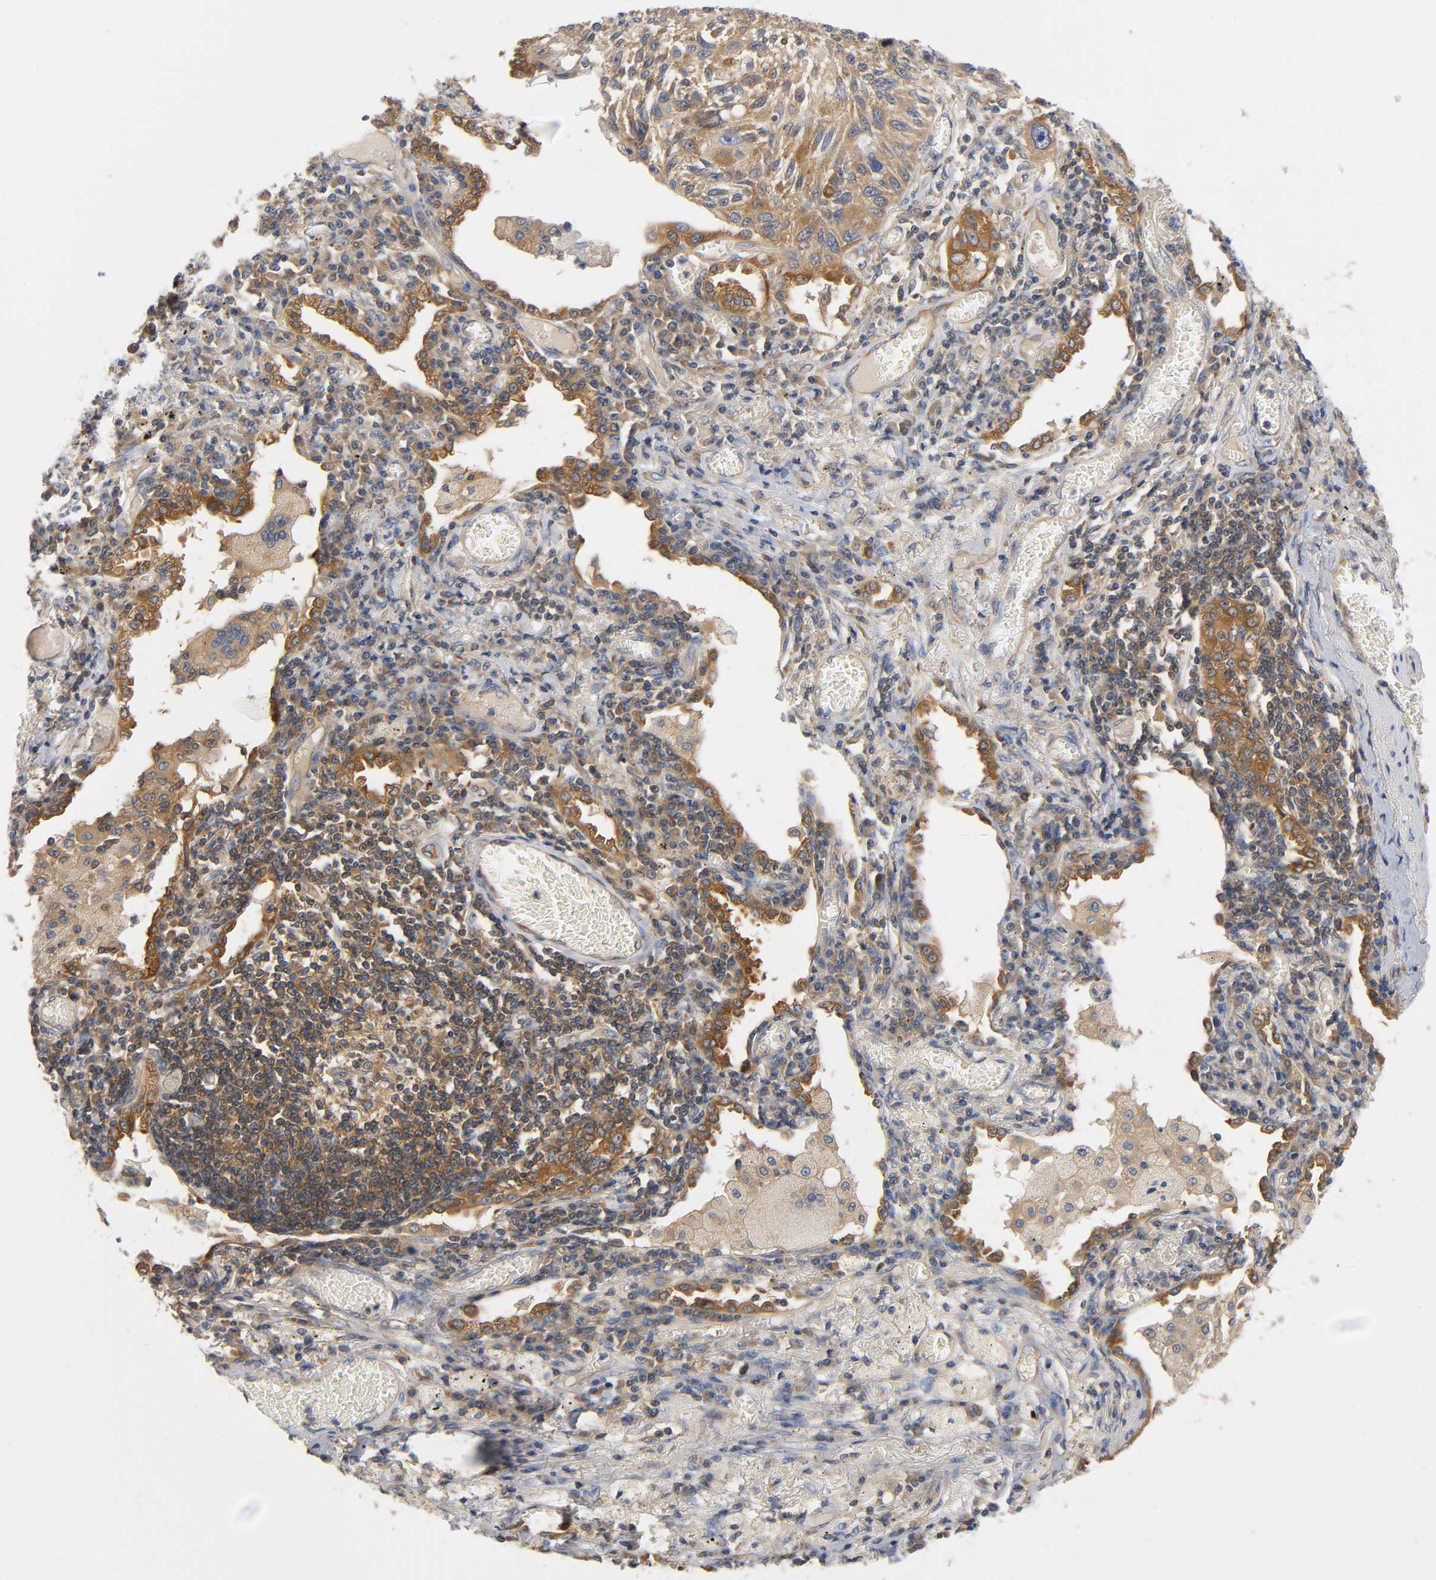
{"staining": {"intensity": "moderate", "quantity": ">75%", "location": "cytoplasmic/membranous"}, "tissue": "lung cancer", "cell_type": "Tumor cells", "image_type": "cancer", "snomed": [{"axis": "morphology", "description": "Squamous cell carcinoma, NOS"}, {"axis": "topography", "description": "Lung"}], "caption": "Immunohistochemical staining of lung cancer (squamous cell carcinoma) reveals medium levels of moderate cytoplasmic/membranous positivity in about >75% of tumor cells.", "gene": "PRKAB1", "patient": {"sex": "male", "age": 71}}